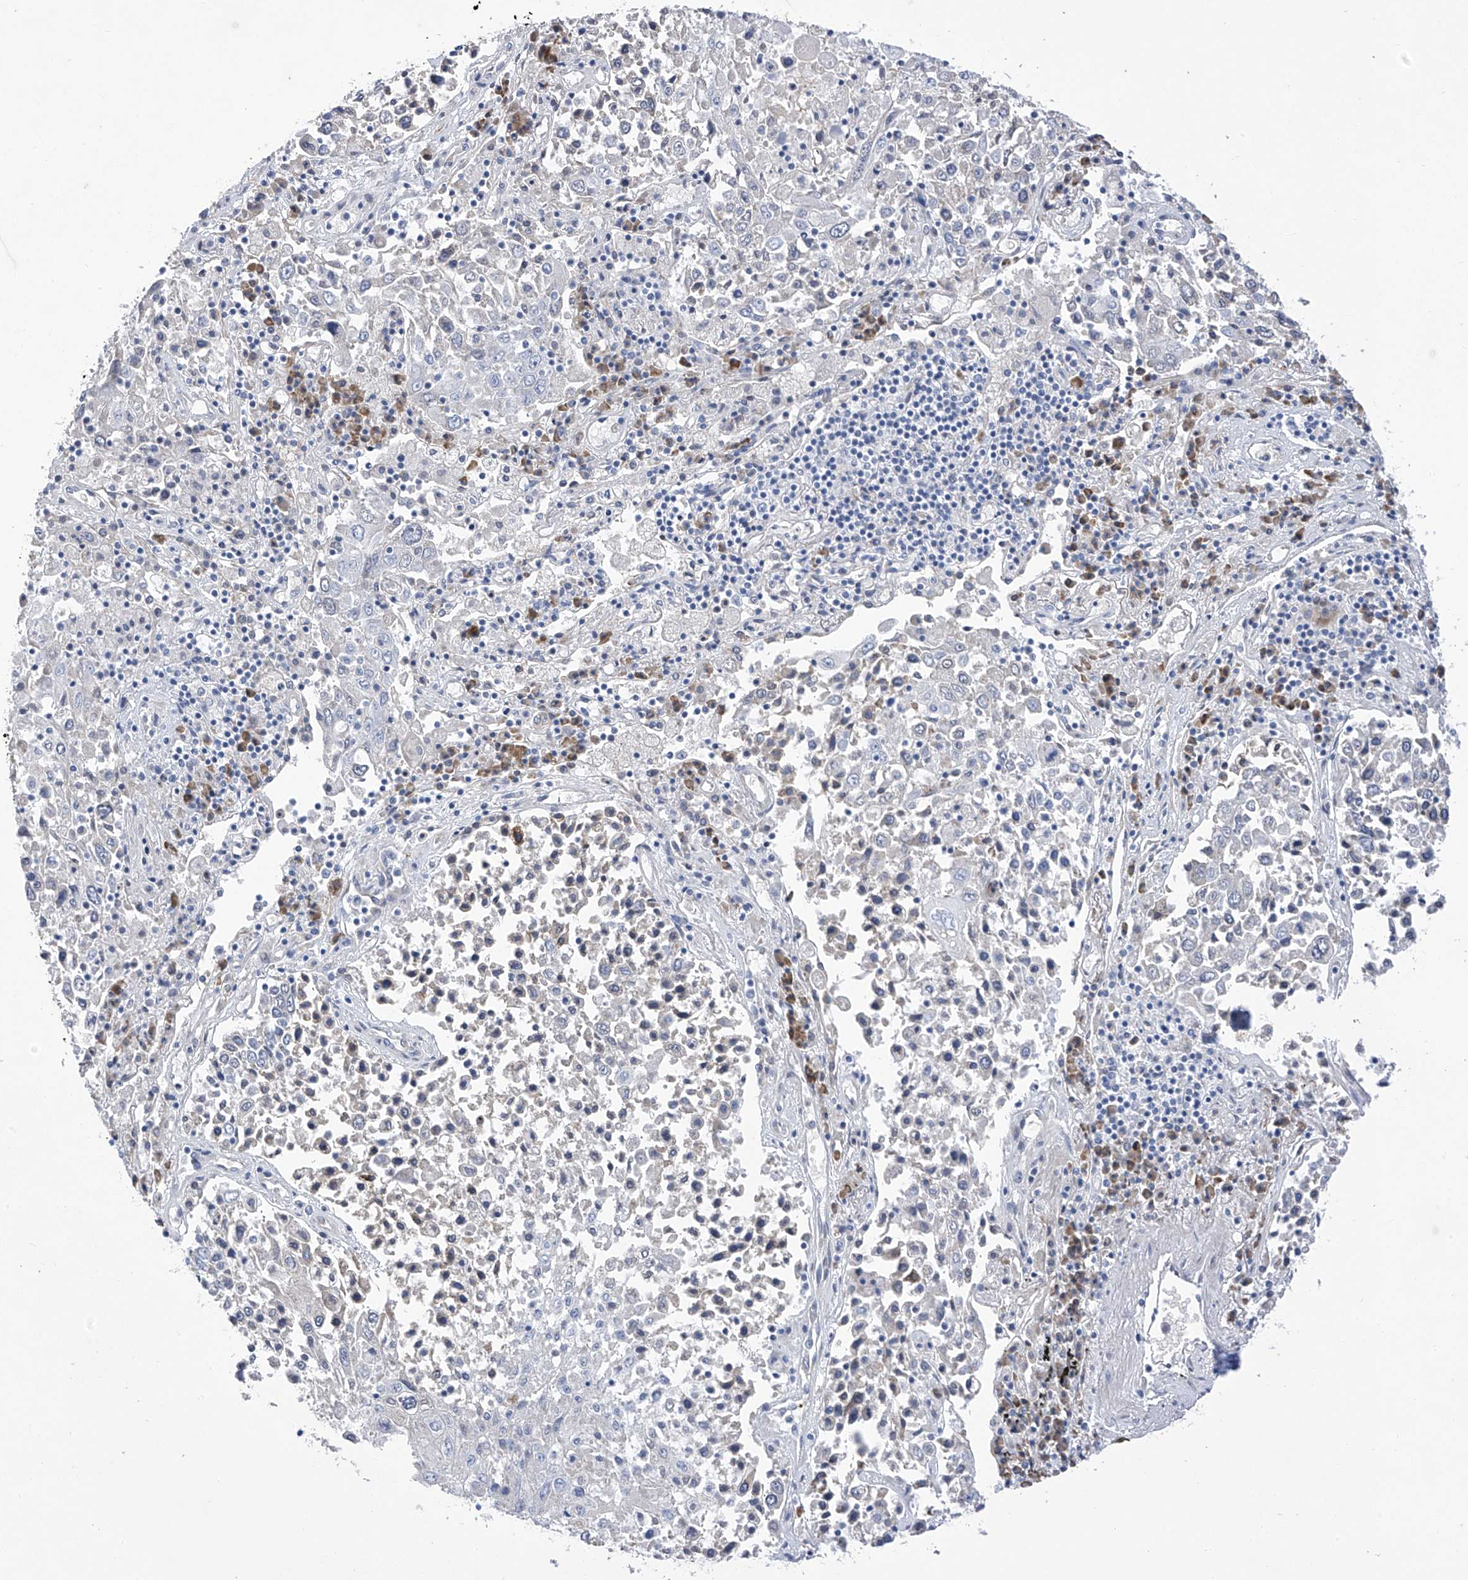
{"staining": {"intensity": "negative", "quantity": "none", "location": "none"}, "tissue": "lung cancer", "cell_type": "Tumor cells", "image_type": "cancer", "snomed": [{"axis": "morphology", "description": "Squamous cell carcinoma, NOS"}, {"axis": "topography", "description": "Lung"}], "caption": "The image shows no significant staining in tumor cells of lung cancer (squamous cell carcinoma).", "gene": "SLCO4A1", "patient": {"sex": "male", "age": 65}}